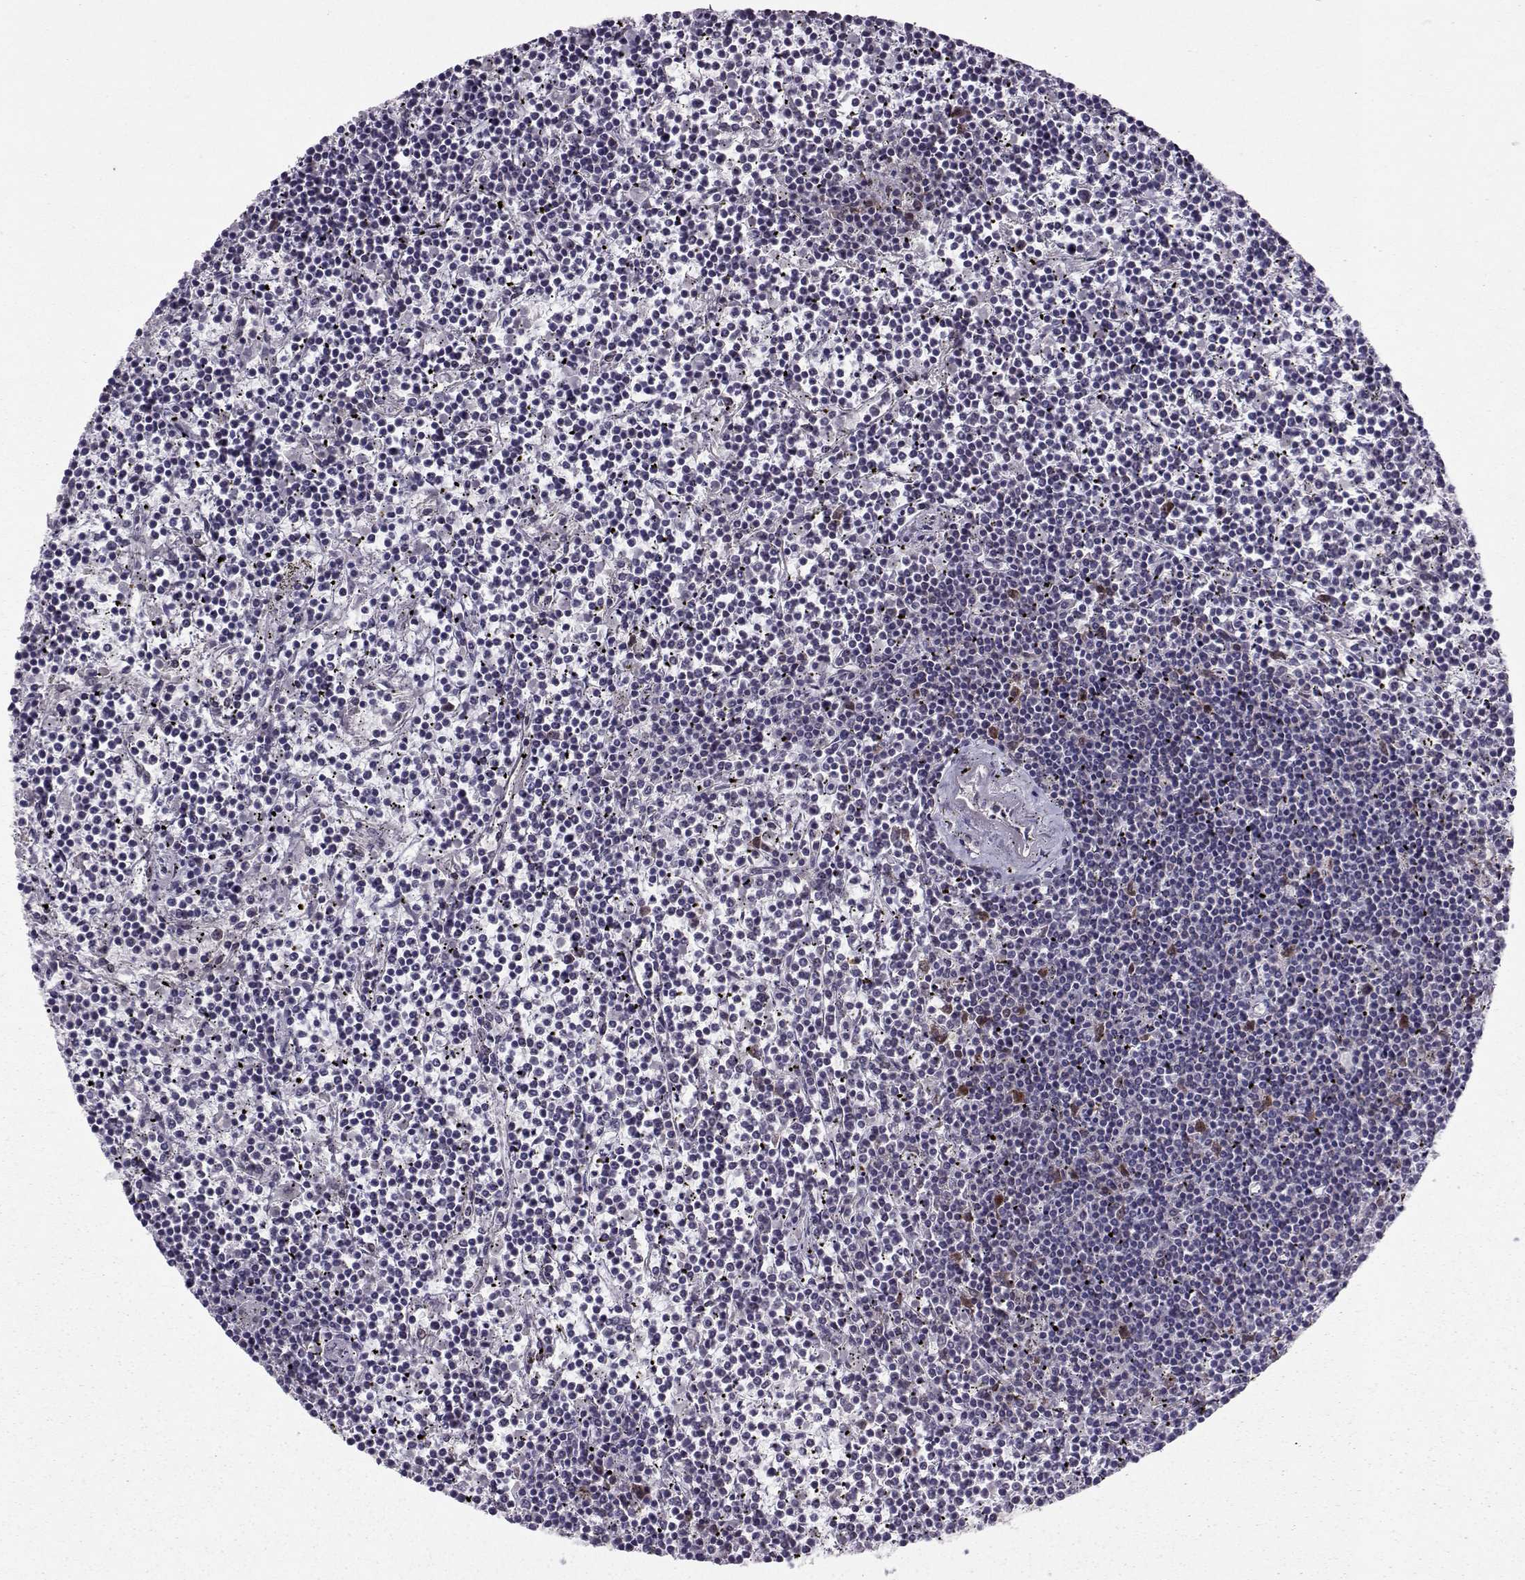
{"staining": {"intensity": "negative", "quantity": "none", "location": "none"}, "tissue": "lymphoma", "cell_type": "Tumor cells", "image_type": "cancer", "snomed": [{"axis": "morphology", "description": "Malignant lymphoma, non-Hodgkin's type, Low grade"}, {"axis": "topography", "description": "Spleen"}], "caption": "Lymphoma stained for a protein using immunohistochemistry (IHC) demonstrates no positivity tumor cells.", "gene": "CDK4", "patient": {"sex": "female", "age": 19}}